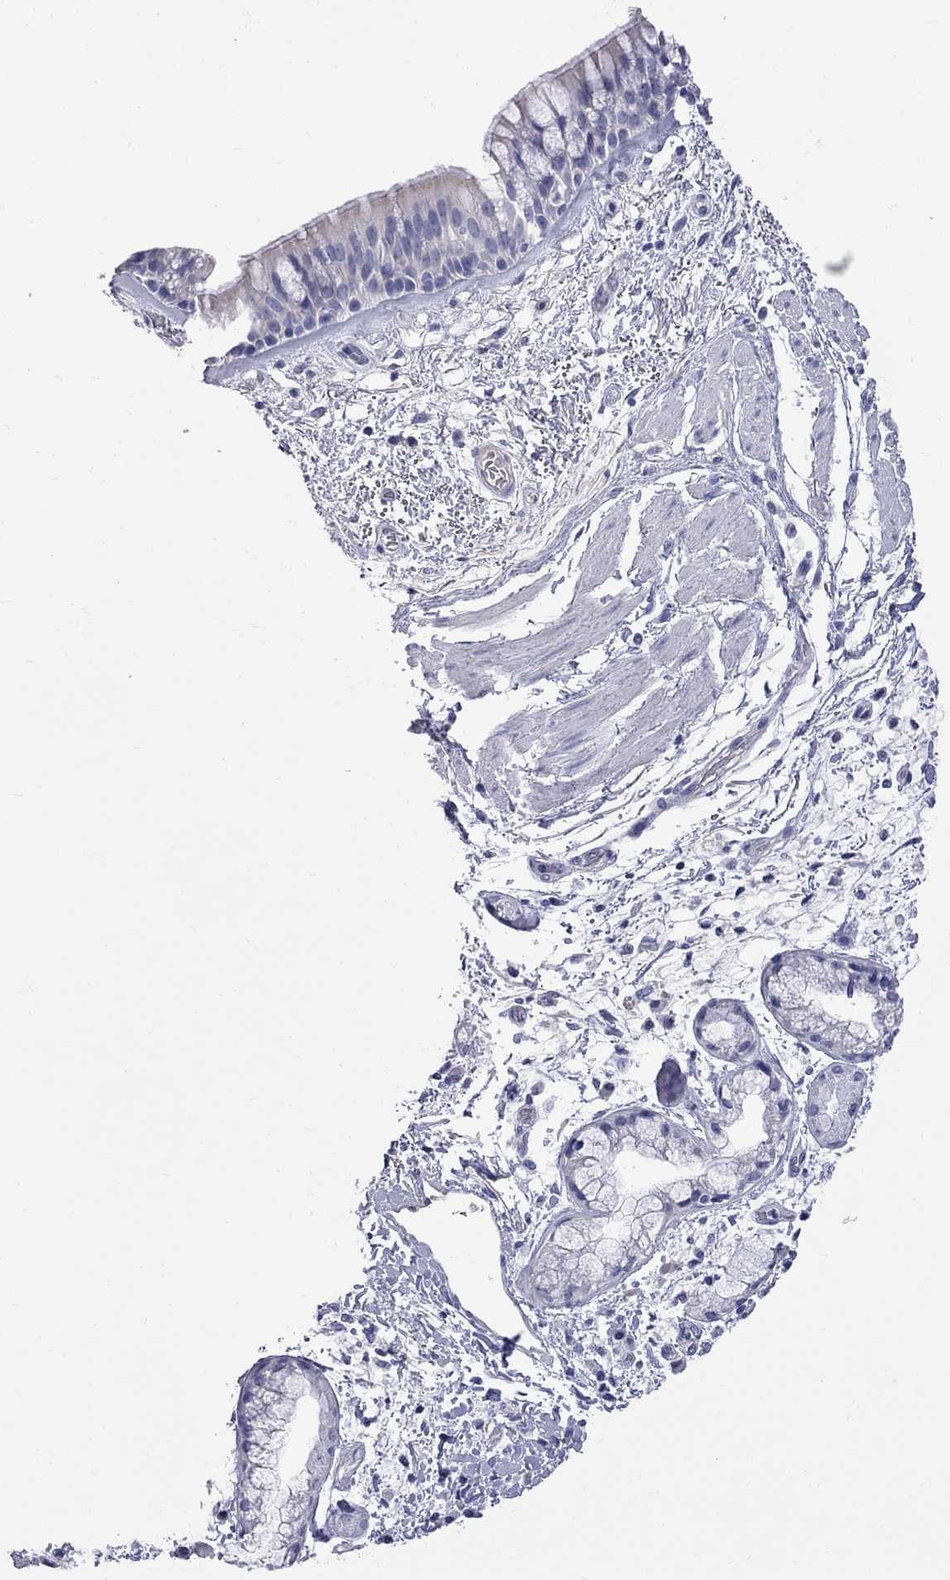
{"staining": {"intensity": "negative", "quantity": "none", "location": "none"}, "tissue": "bronchus", "cell_type": "Respiratory epithelial cells", "image_type": "normal", "snomed": [{"axis": "morphology", "description": "Normal tissue, NOS"}, {"axis": "topography", "description": "Bronchus"}, {"axis": "topography", "description": "Lung"}], "caption": "The immunohistochemistry histopathology image has no significant positivity in respiratory epithelial cells of bronchus. (DAB (3,3'-diaminobenzidine) immunohistochemistry visualized using brightfield microscopy, high magnification).", "gene": "KCND2", "patient": {"sex": "female", "age": 57}}